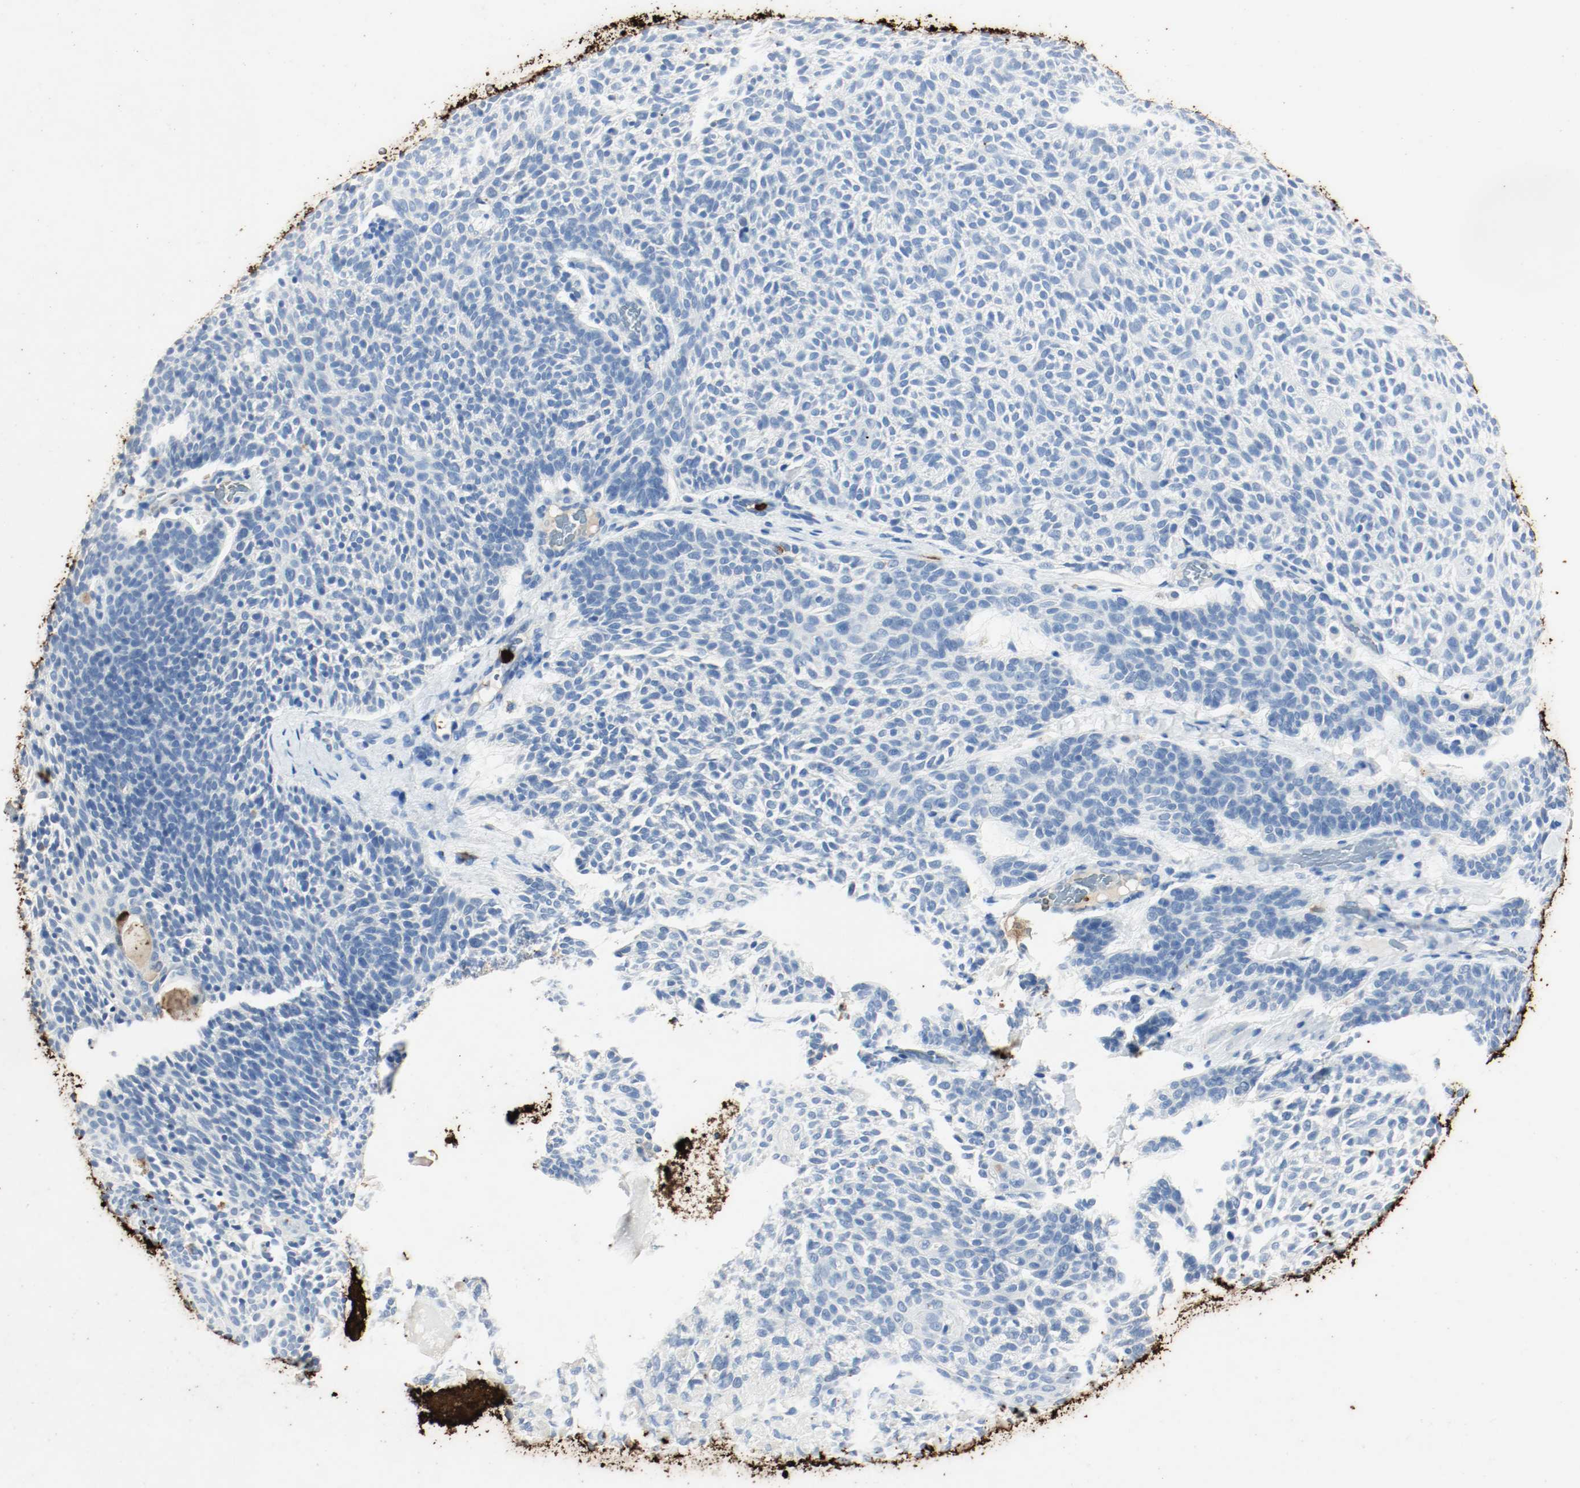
{"staining": {"intensity": "negative", "quantity": "none", "location": "none"}, "tissue": "skin cancer", "cell_type": "Tumor cells", "image_type": "cancer", "snomed": [{"axis": "morphology", "description": "Normal tissue, NOS"}, {"axis": "morphology", "description": "Basal cell carcinoma"}, {"axis": "topography", "description": "Skin"}], "caption": "Human skin cancer stained for a protein using immunohistochemistry reveals no positivity in tumor cells.", "gene": "S100A9", "patient": {"sex": "female", "age": 70}}